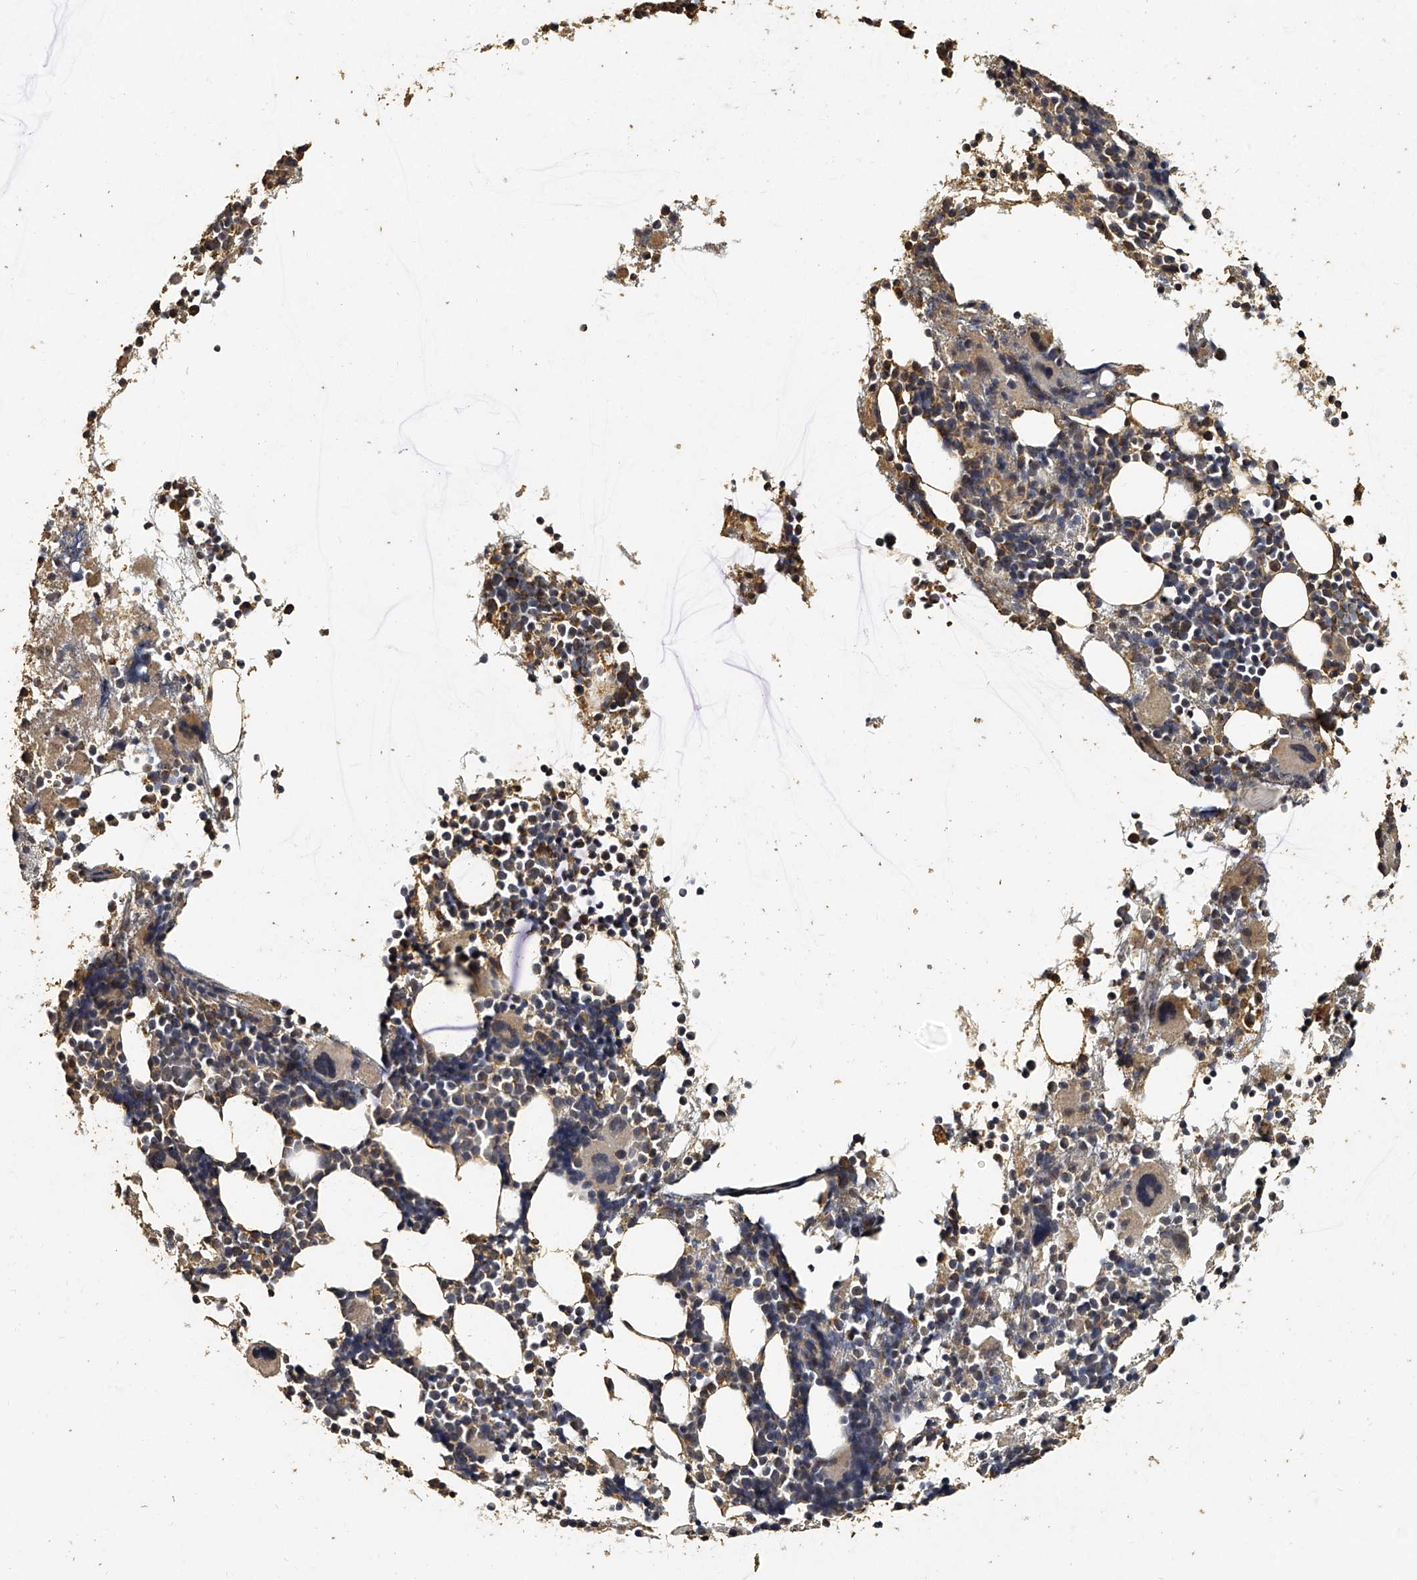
{"staining": {"intensity": "moderate", "quantity": "25%-75%", "location": "cytoplasmic/membranous"}, "tissue": "bone marrow", "cell_type": "Hematopoietic cells", "image_type": "normal", "snomed": [{"axis": "morphology", "description": "Normal tissue, NOS"}, {"axis": "topography", "description": "Bone marrow"}], "caption": "Immunohistochemistry (IHC) staining of normal bone marrow, which displays medium levels of moderate cytoplasmic/membranous expression in about 25%-75% of hematopoietic cells indicating moderate cytoplasmic/membranous protein positivity. The staining was performed using DAB (3,3'-diaminobenzidine) (brown) for protein detection and nuclei were counterstained in hematoxylin (blue).", "gene": "MRPL28", "patient": {"sex": "female", "age": 57}}